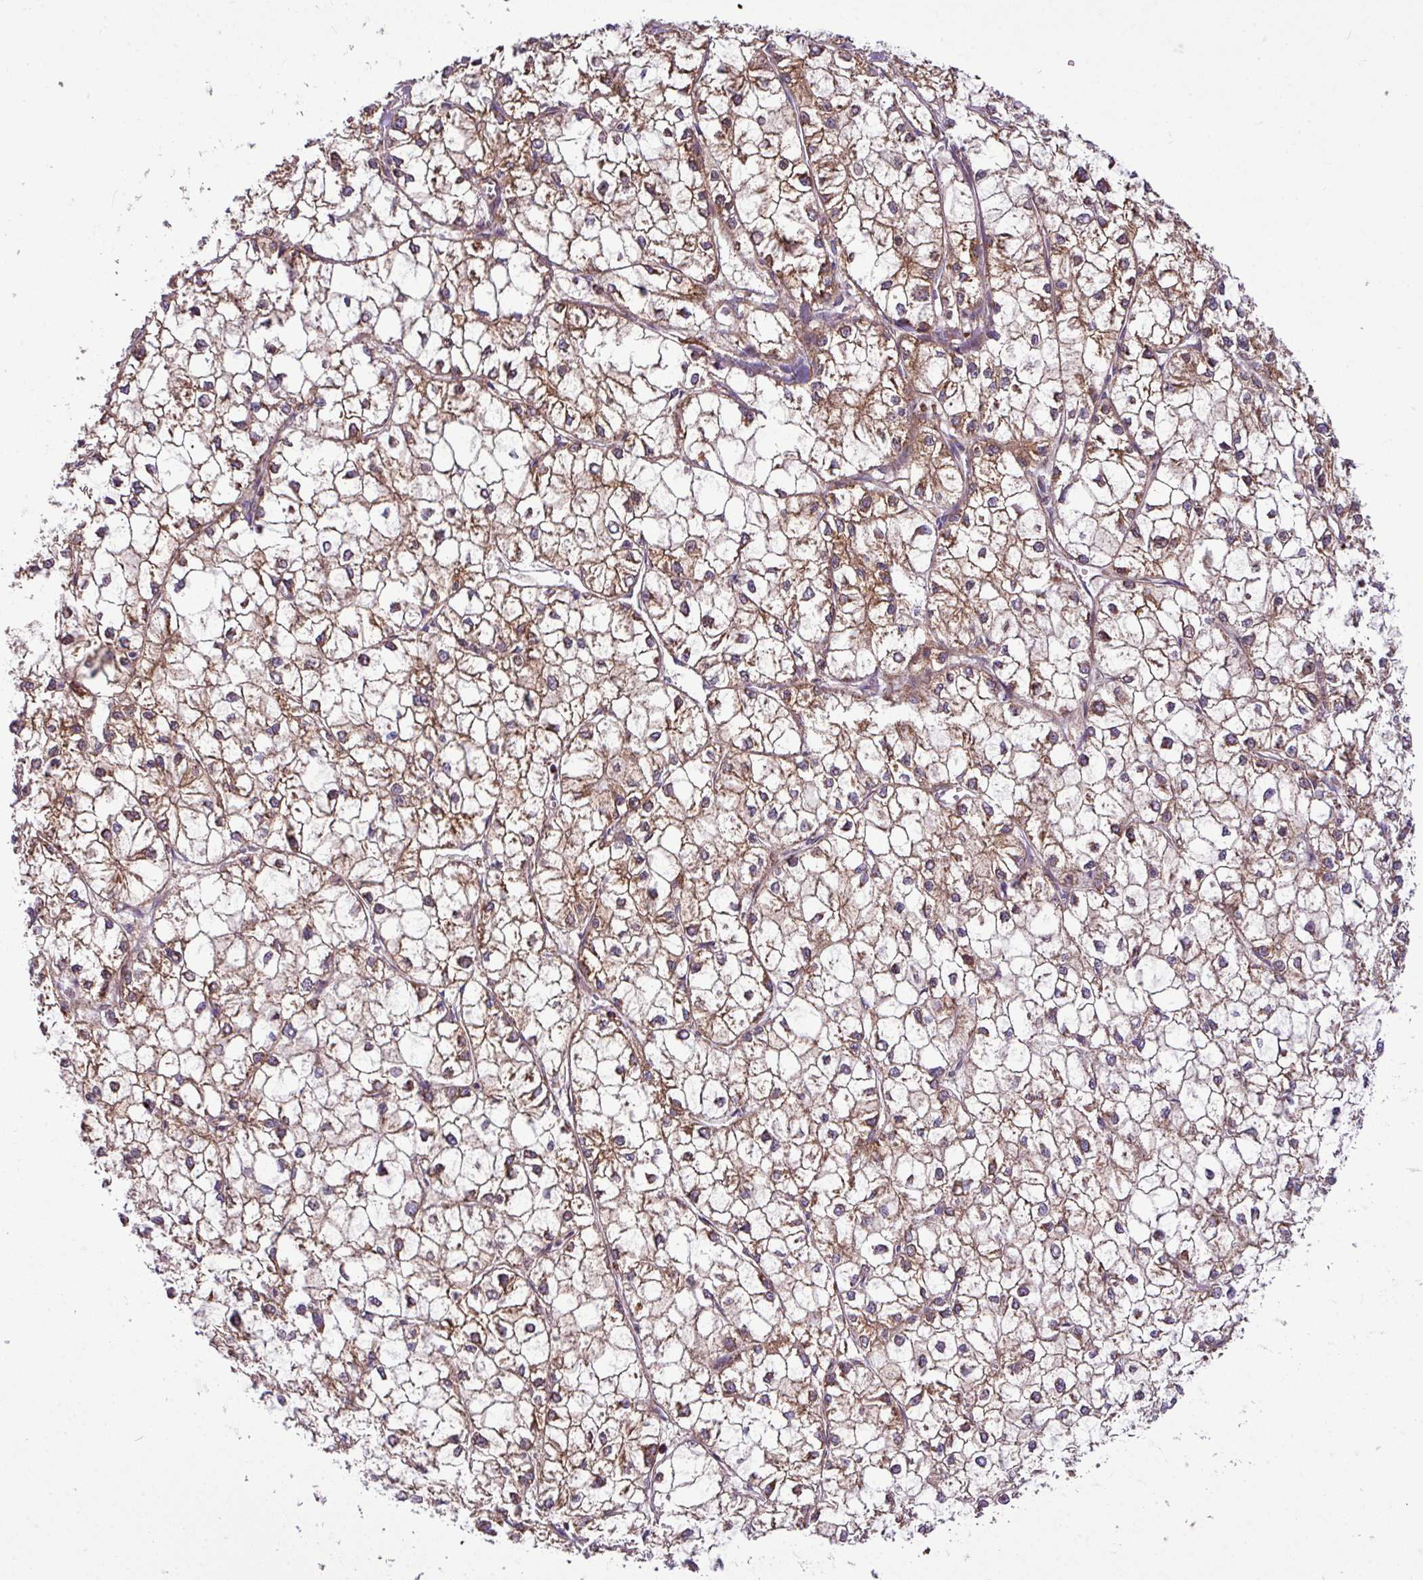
{"staining": {"intensity": "moderate", "quantity": ">75%", "location": "cytoplasmic/membranous"}, "tissue": "liver cancer", "cell_type": "Tumor cells", "image_type": "cancer", "snomed": [{"axis": "morphology", "description": "Carcinoma, Hepatocellular, NOS"}, {"axis": "topography", "description": "Liver"}], "caption": "Immunohistochemical staining of human liver cancer demonstrates medium levels of moderate cytoplasmic/membranous protein positivity in approximately >75% of tumor cells.", "gene": "ZNF569", "patient": {"sex": "female", "age": 43}}